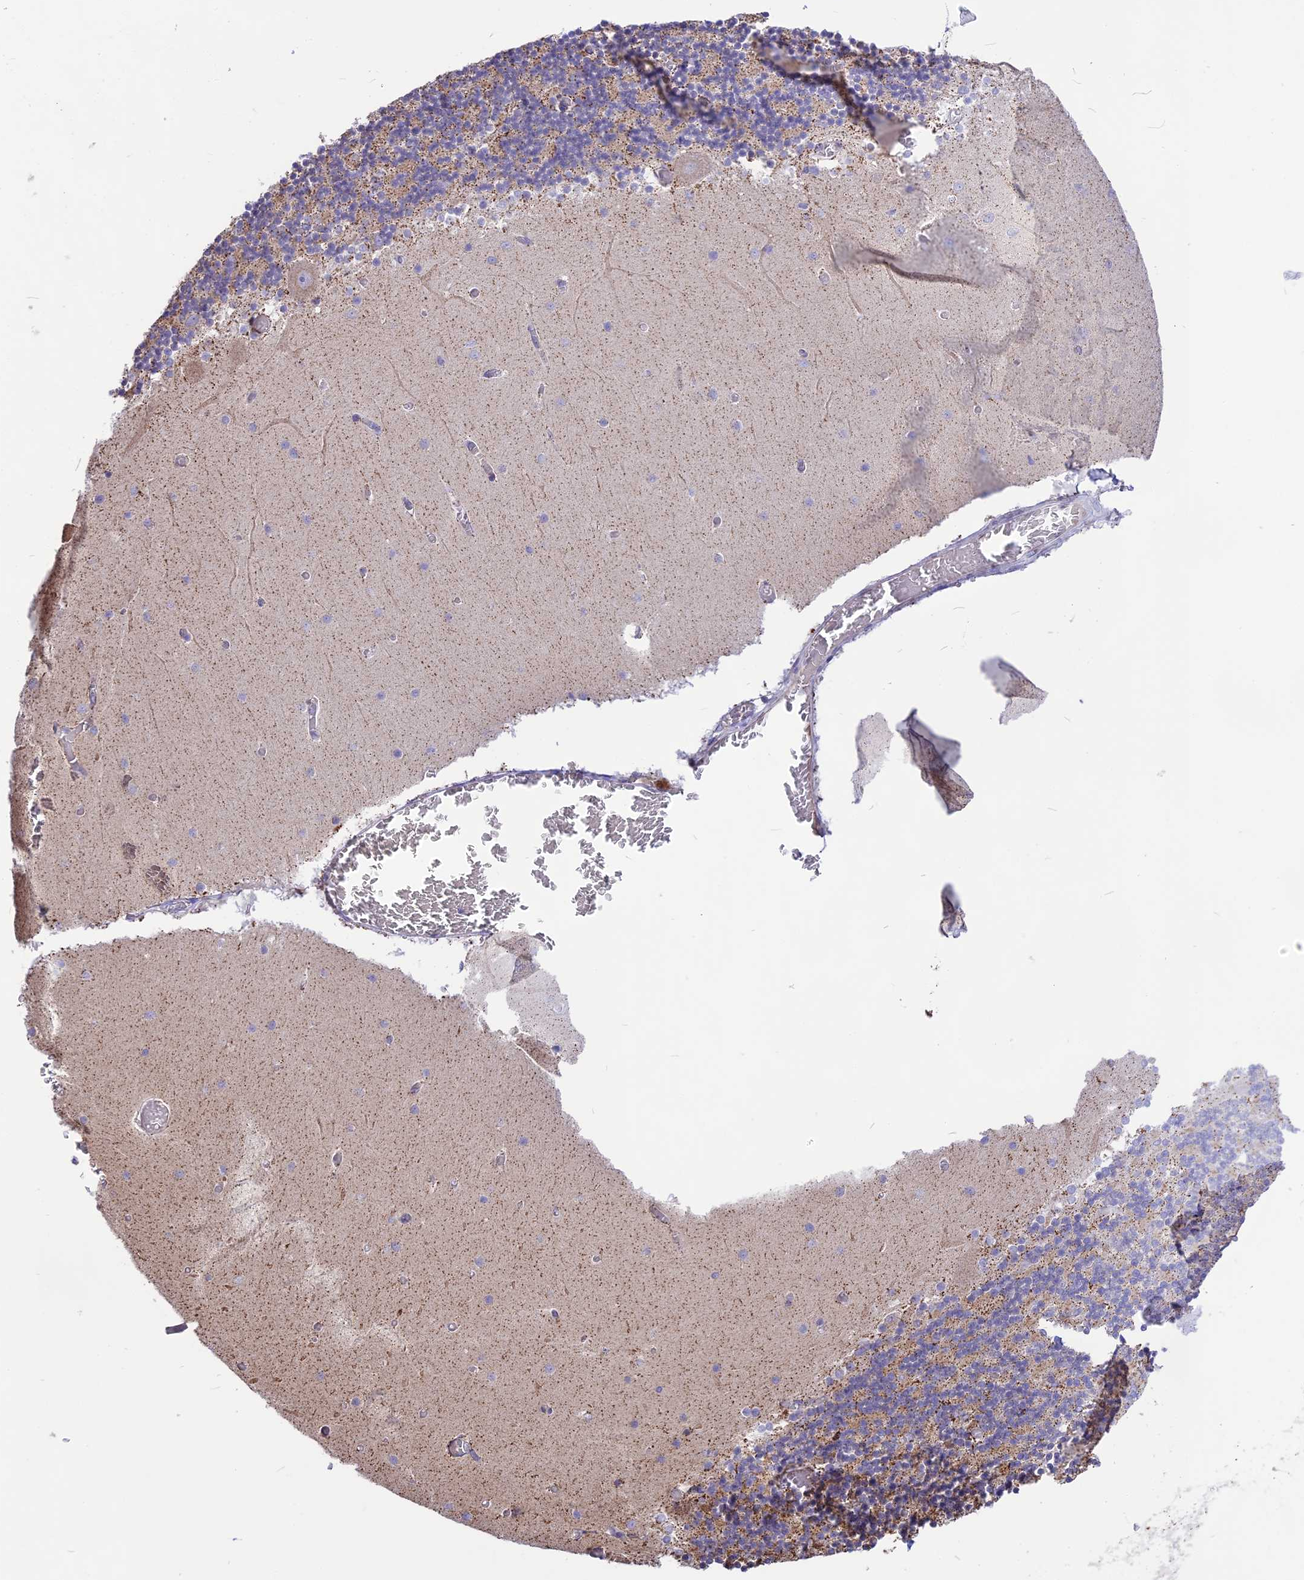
{"staining": {"intensity": "negative", "quantity": "none", "location": "none"}, "tissue": "cerebellum", "cell_type": "Cells in granular layer", "image_type": "normal", "snomed": [{"axis": "morphology", "description": "Normal tissue, NOS"}, {"axis": "topography", "description": "Cerebellum"}], "caption": "The photomicrograph exhibits no significant expression in cells in granular layer of cerebellum.", "gene": "DOC2B", "patient": {"sex": "female", "age": 28}}